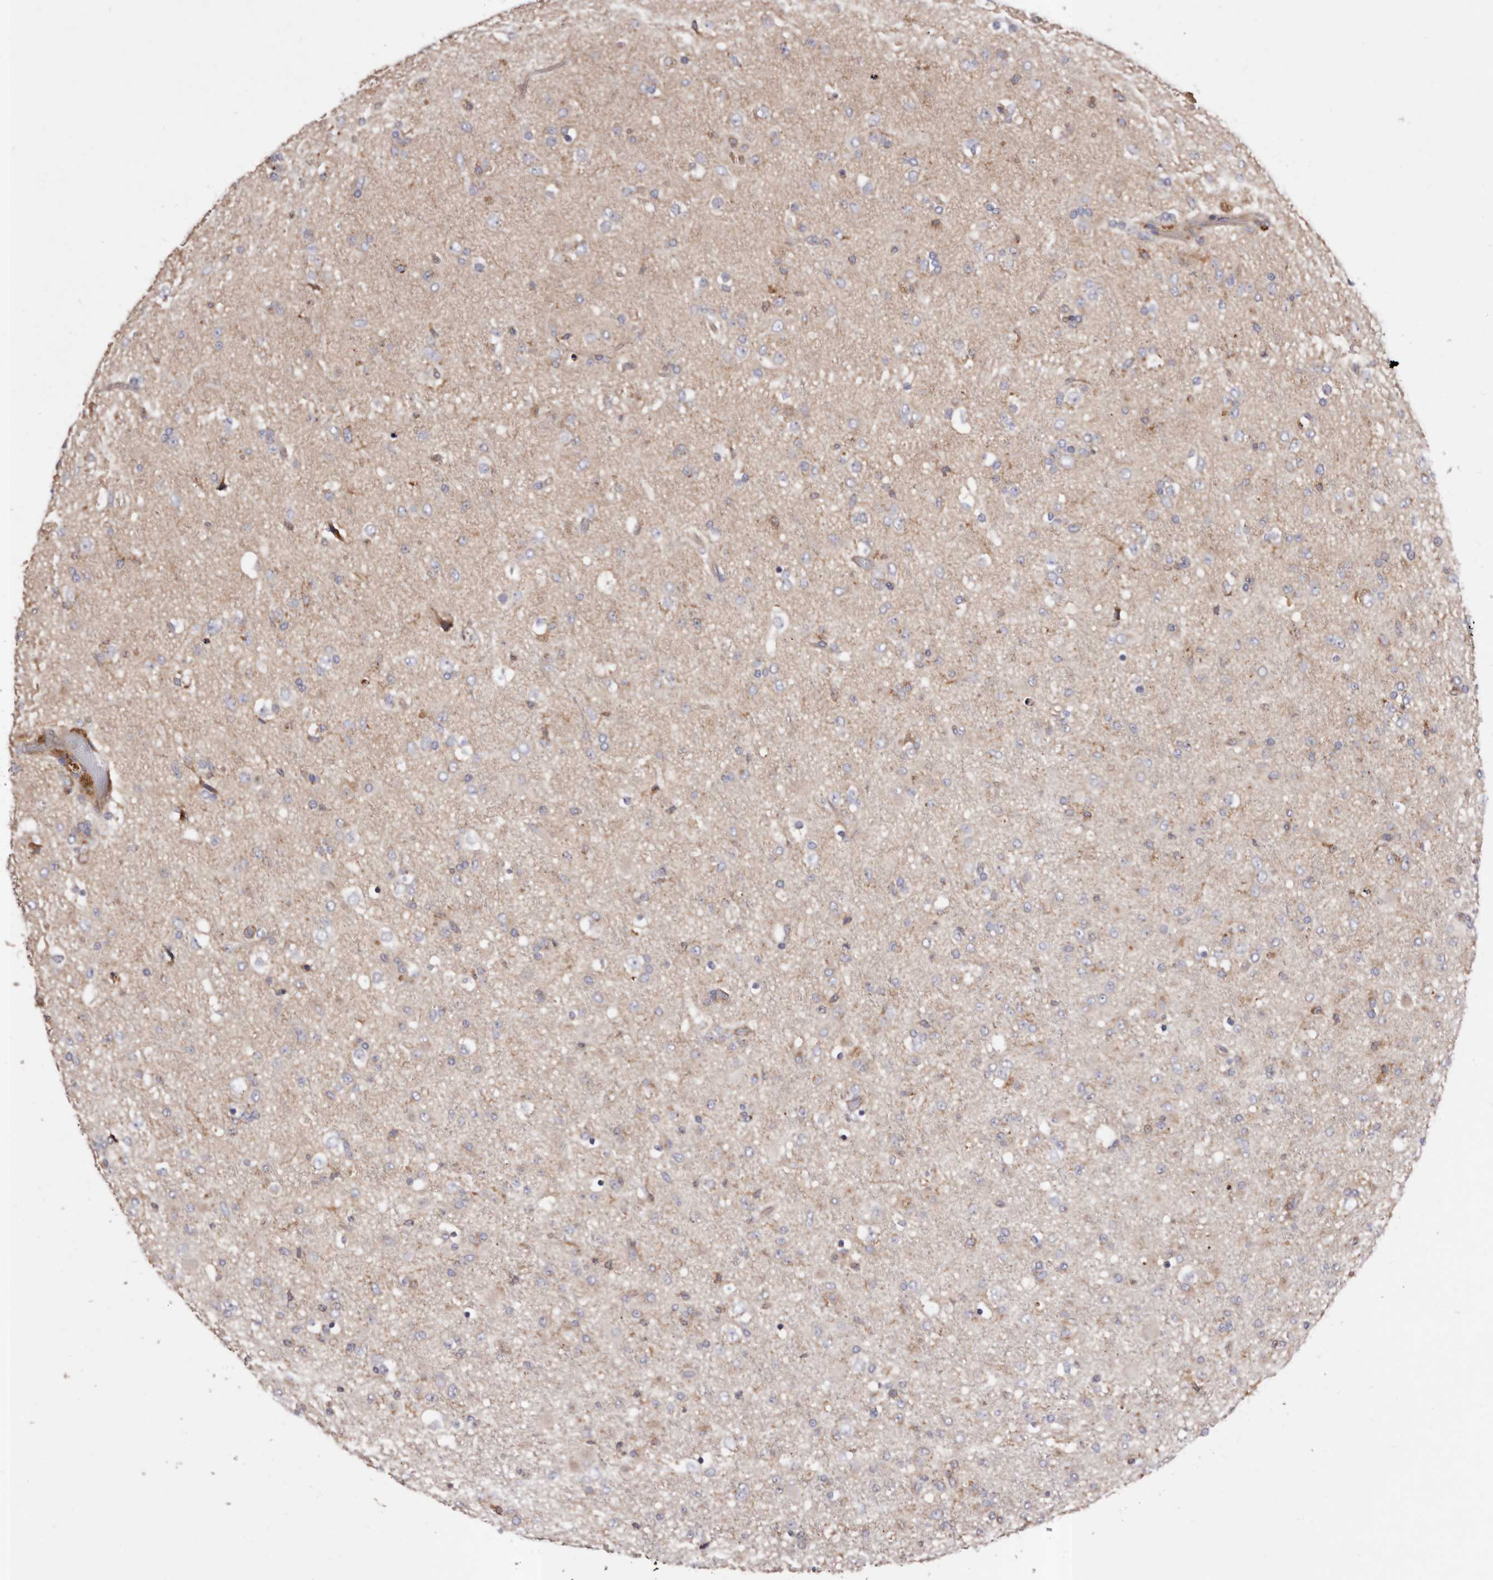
{"staining": {"intensity": "negative", "quantity": "none", "location": "none"}, "tissue": "glioma", "cell_type": "Tumor cells", "image_type": "cancer", "snomed": [{"axis": "morphology", "description": "Glioma, malignant, Low grade"}, {"axis": "topography", "description": "Brain"}], "caption": "Immunohistochemistry micrograph of malignant glioma (low-grade) stained for a protein (brown), which displays no positivity in tumor cells.", "gene": "COQ8B", "patient": {"sex": "male", "age": 65}}